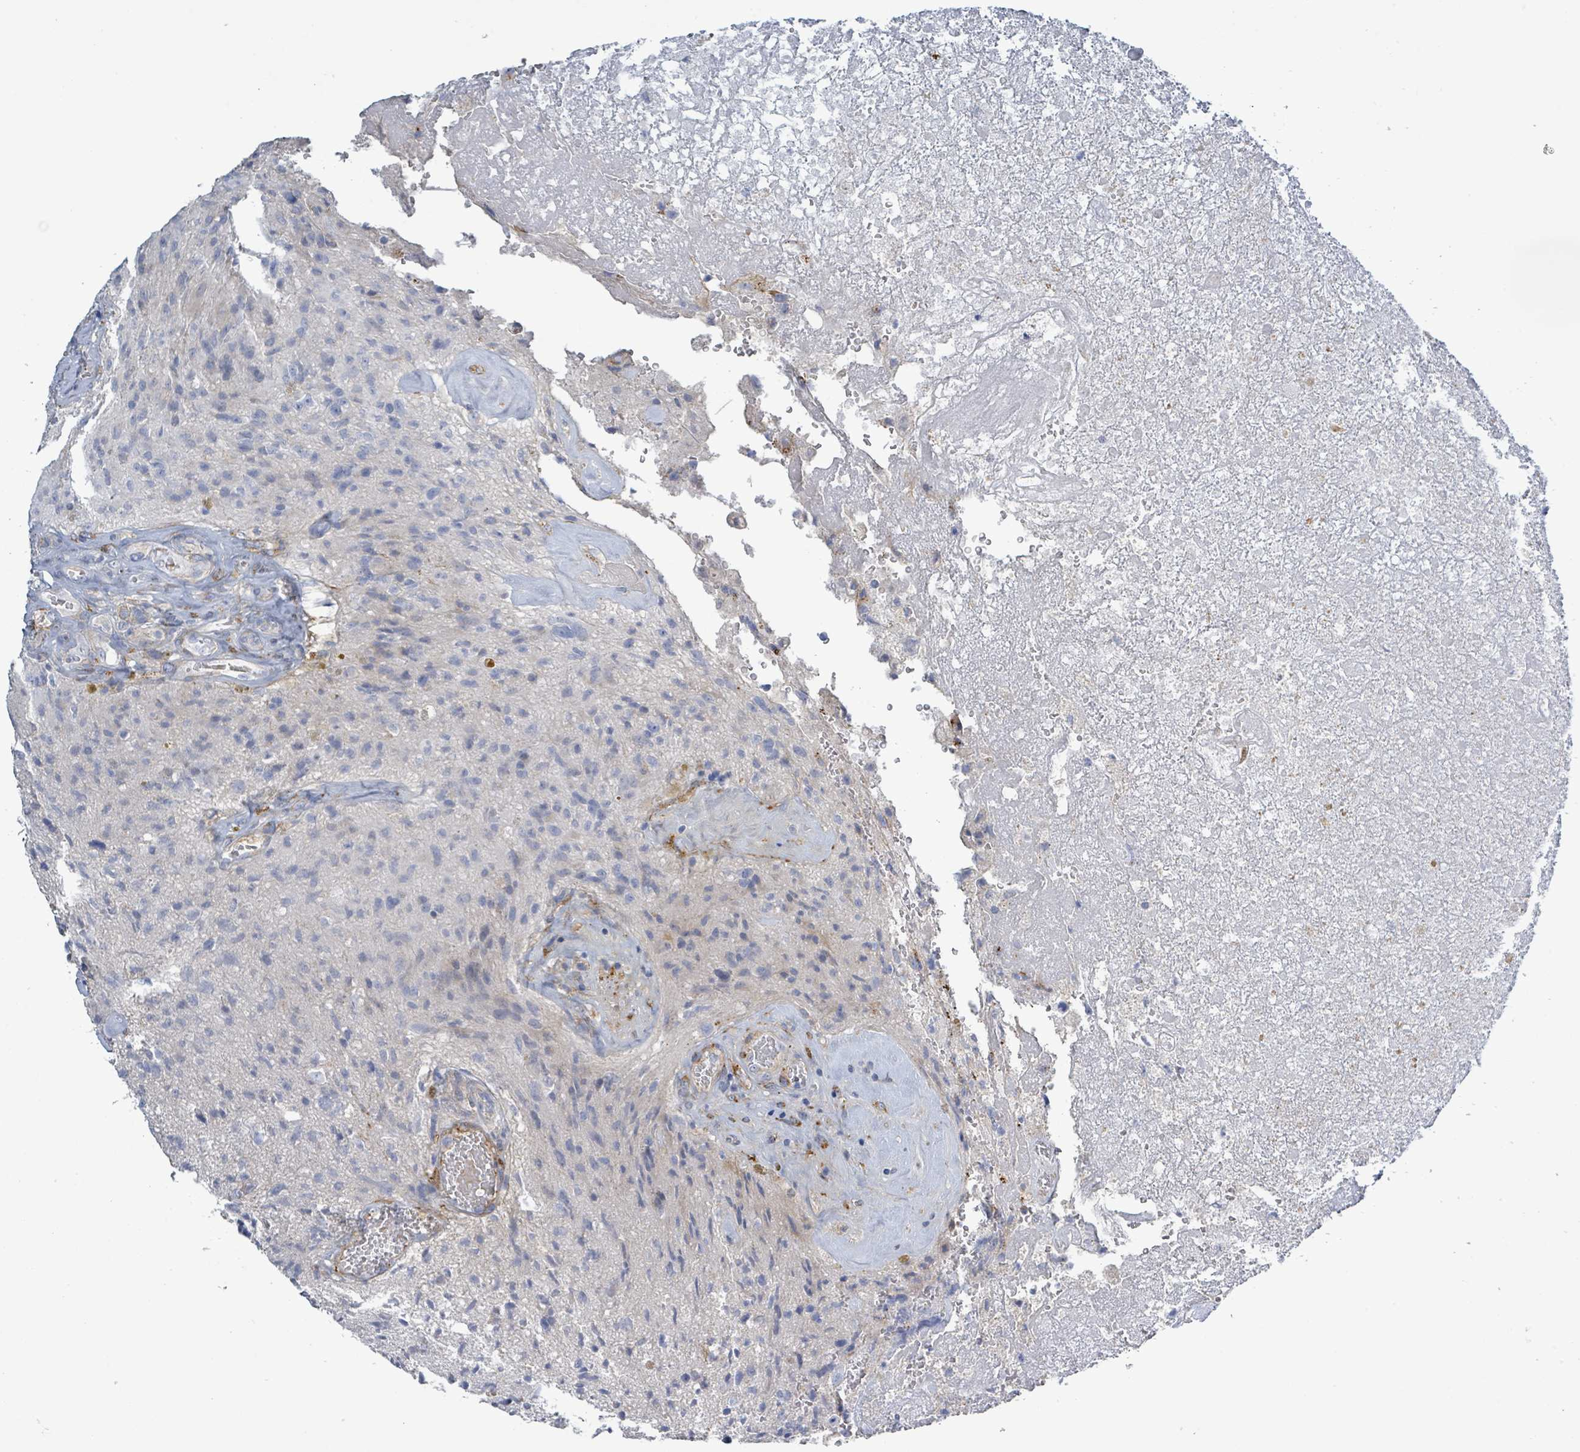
{"staining": {"intensity": "negative", "quantity": "none", "location": "none"}, "tissue": "glioma", "cell_type": "Tumor cells", "image_type": "cancer", "snomed": [{"axis": "morphology", "description": "Glioma, malignant, High grade"}, {"axis": "topography", "description": "Brain"}], "caption": "An immunohistochemistry (IHC) micrograph of malignant high-grade glioma is shown. There is no staining in tumor cells of malignant high-grade glioma. (DAB (3,3'-diaminobenzidine) IHC with hematoxylin counter stain).", "gene": "DMRTC1B", "patient": {"sex": "male", "age": 69}}